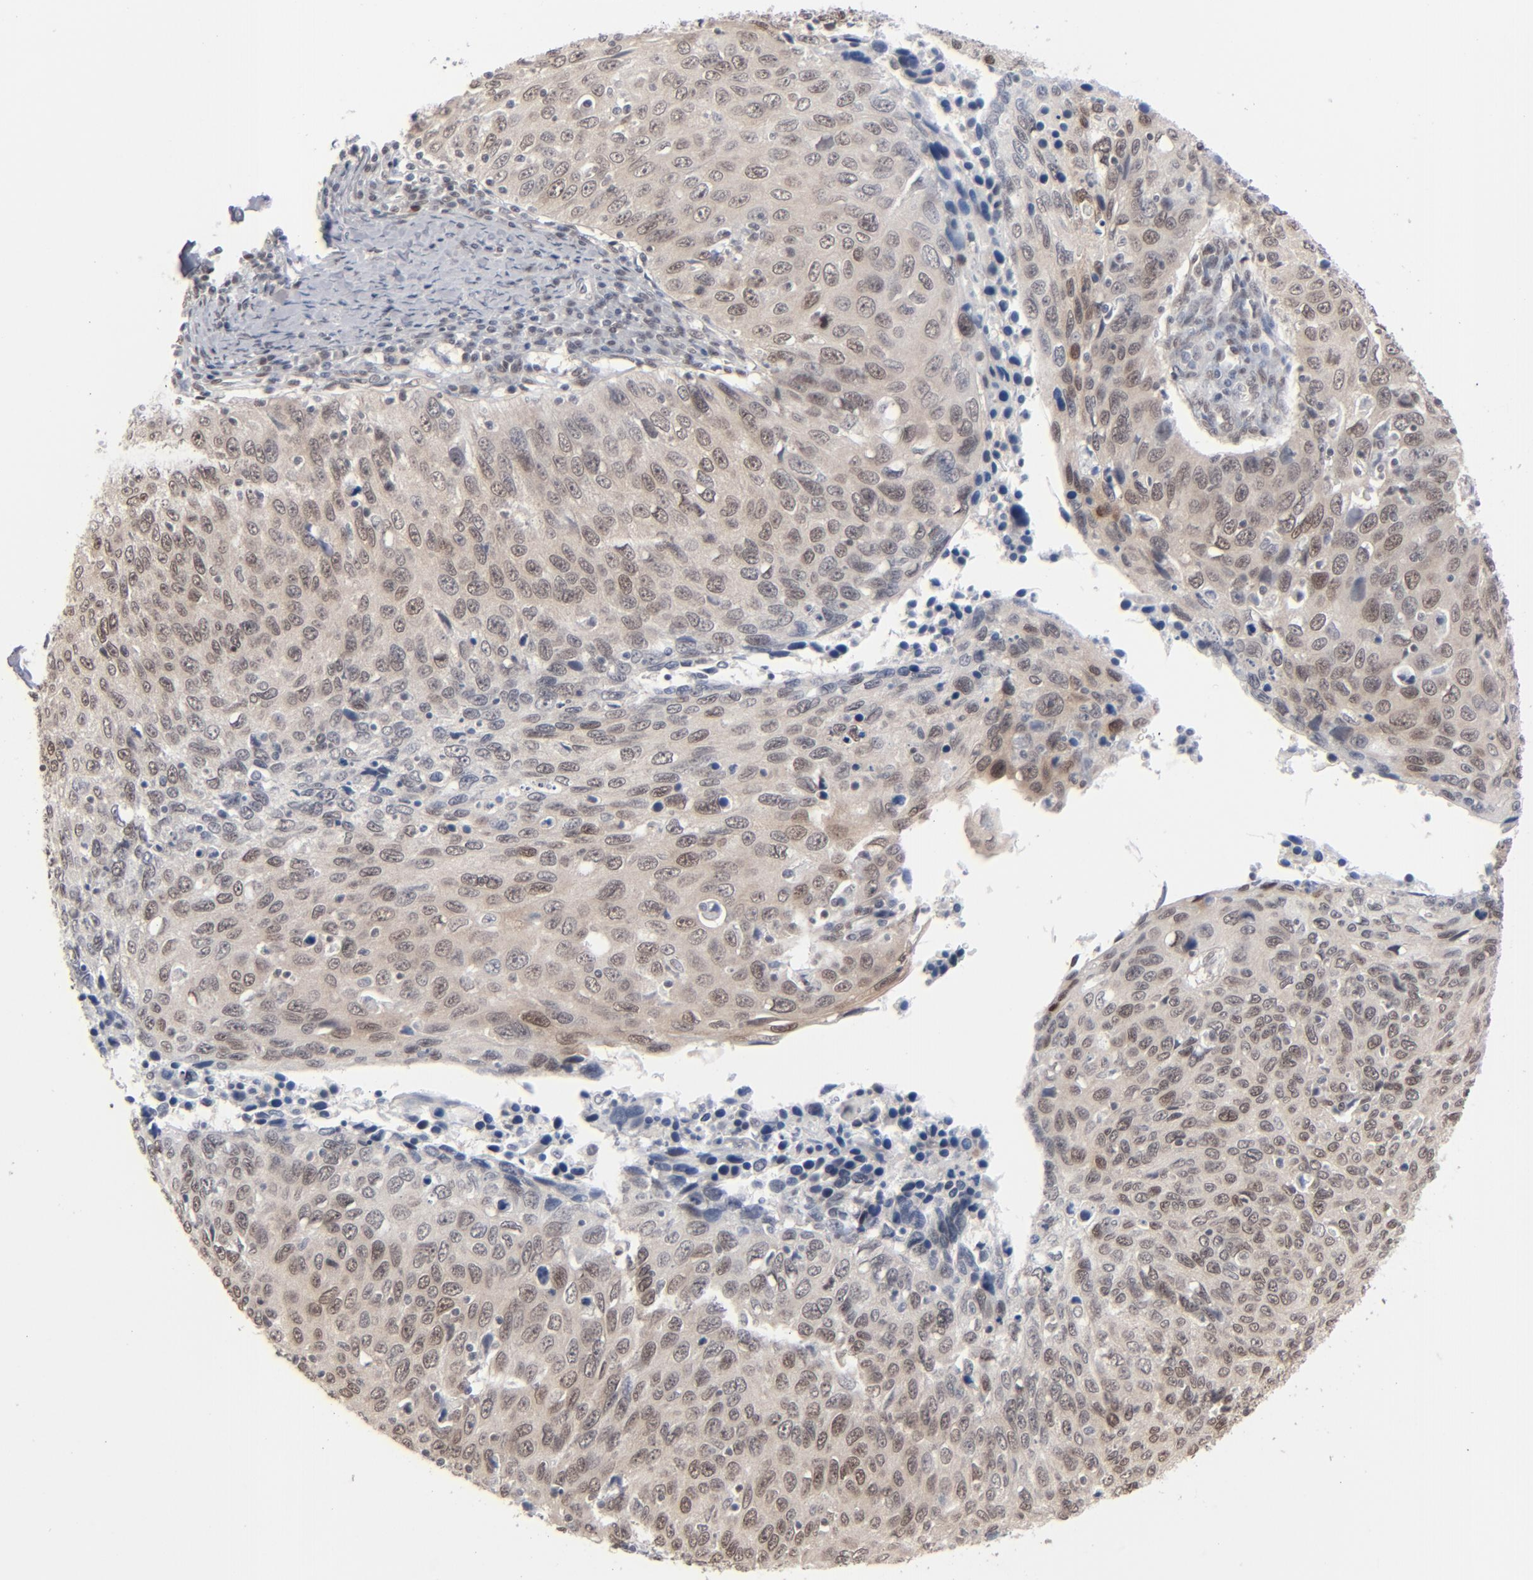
{"staining": {"intensity": "weak", "quantity": ">75%", "location": "cytoplasmic/membranous"}, "tissue": "cervical cancer", "cell_type": "Tumor cells", "image_type": "cancer", "snomed": [{"axis": "morphology", "description": "Squamous cell carcinoma, NOS"}, {"axis": "topography", "description": "Cervix"}], "caption": "Tumor cells show weak cytoplasmic/membranous expression in about >75% of cells in cervical cancer.", "gene": "IRF9", "patient": {"sex": "female", "age": 53}}